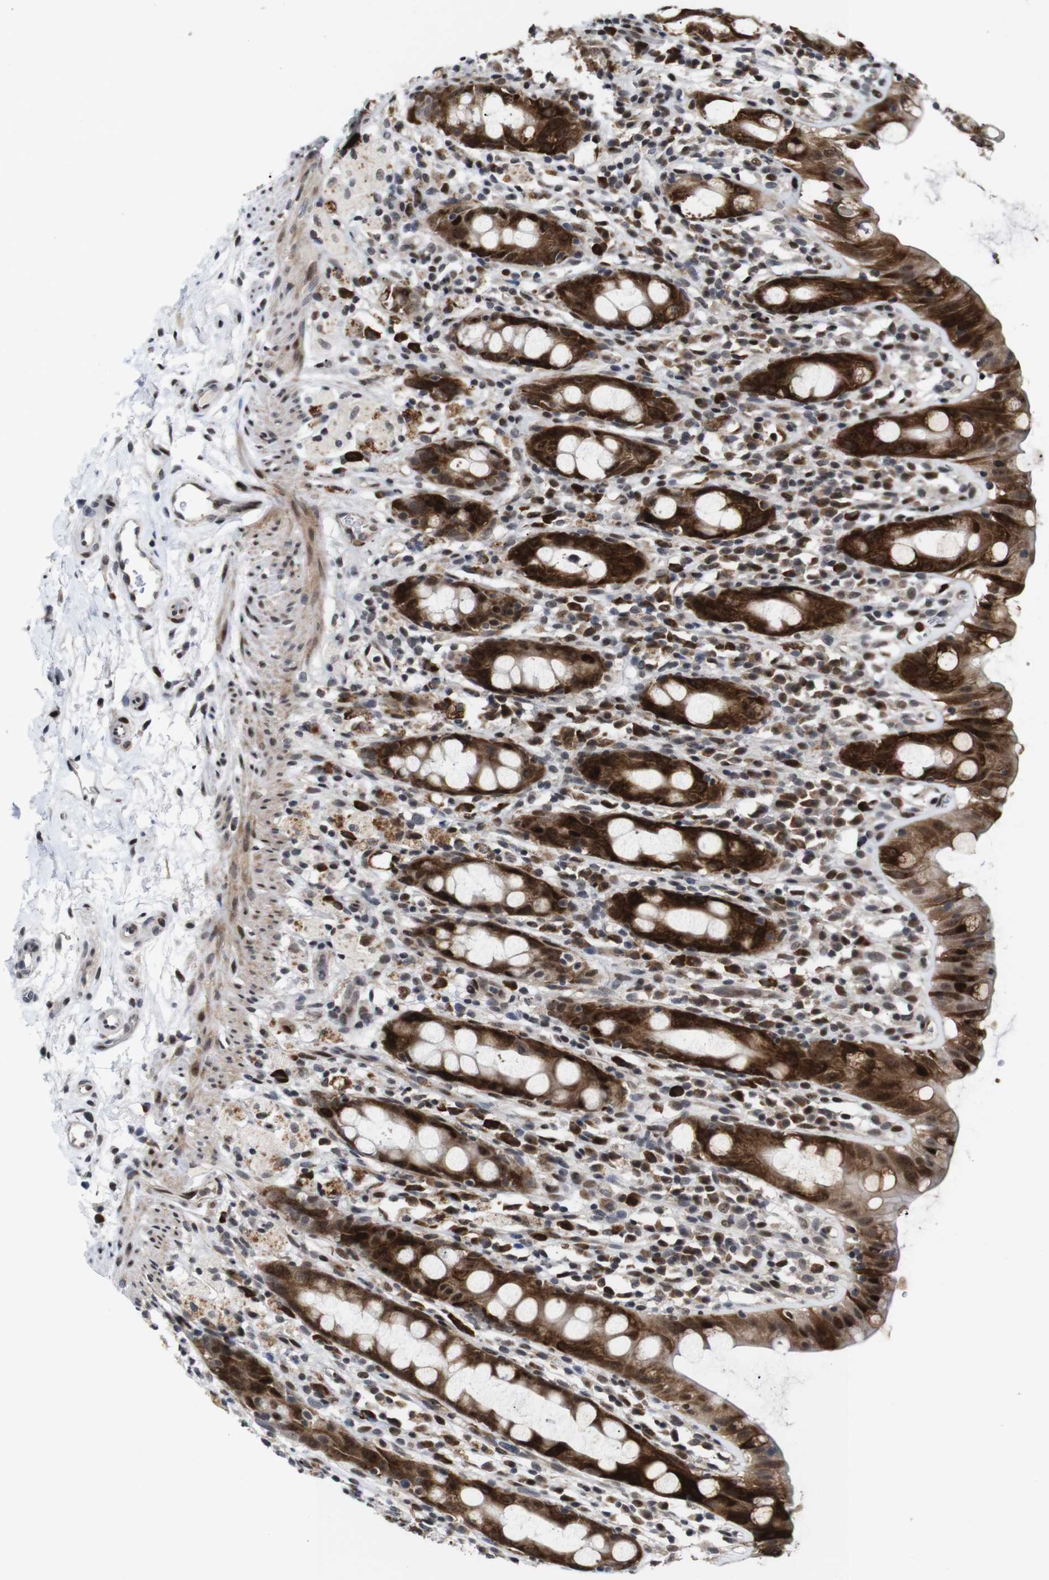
{"staining": {"intensity": "strong", "quantity": ">75%", "location": "cytoplasmic/membranous,nuclear"}, "tissue": "rectum", "cell_type": "Glandular cells", "image_type": "normal", "snomed": [{"axis": "morphology", "description": "Normal tissue, NOS"}, {"axis": "topography", "description": "Rectum"}], "caption": "IHC (DAB (3,3'-diaminobenzidine)) staining of normal human rectum shows strong cytoplasmic/membranous,nuclear protein expression in approximately >75% of glandular cells.", "gene": "EIF4G1", "patient": {"sex": "male", "age": 44}}